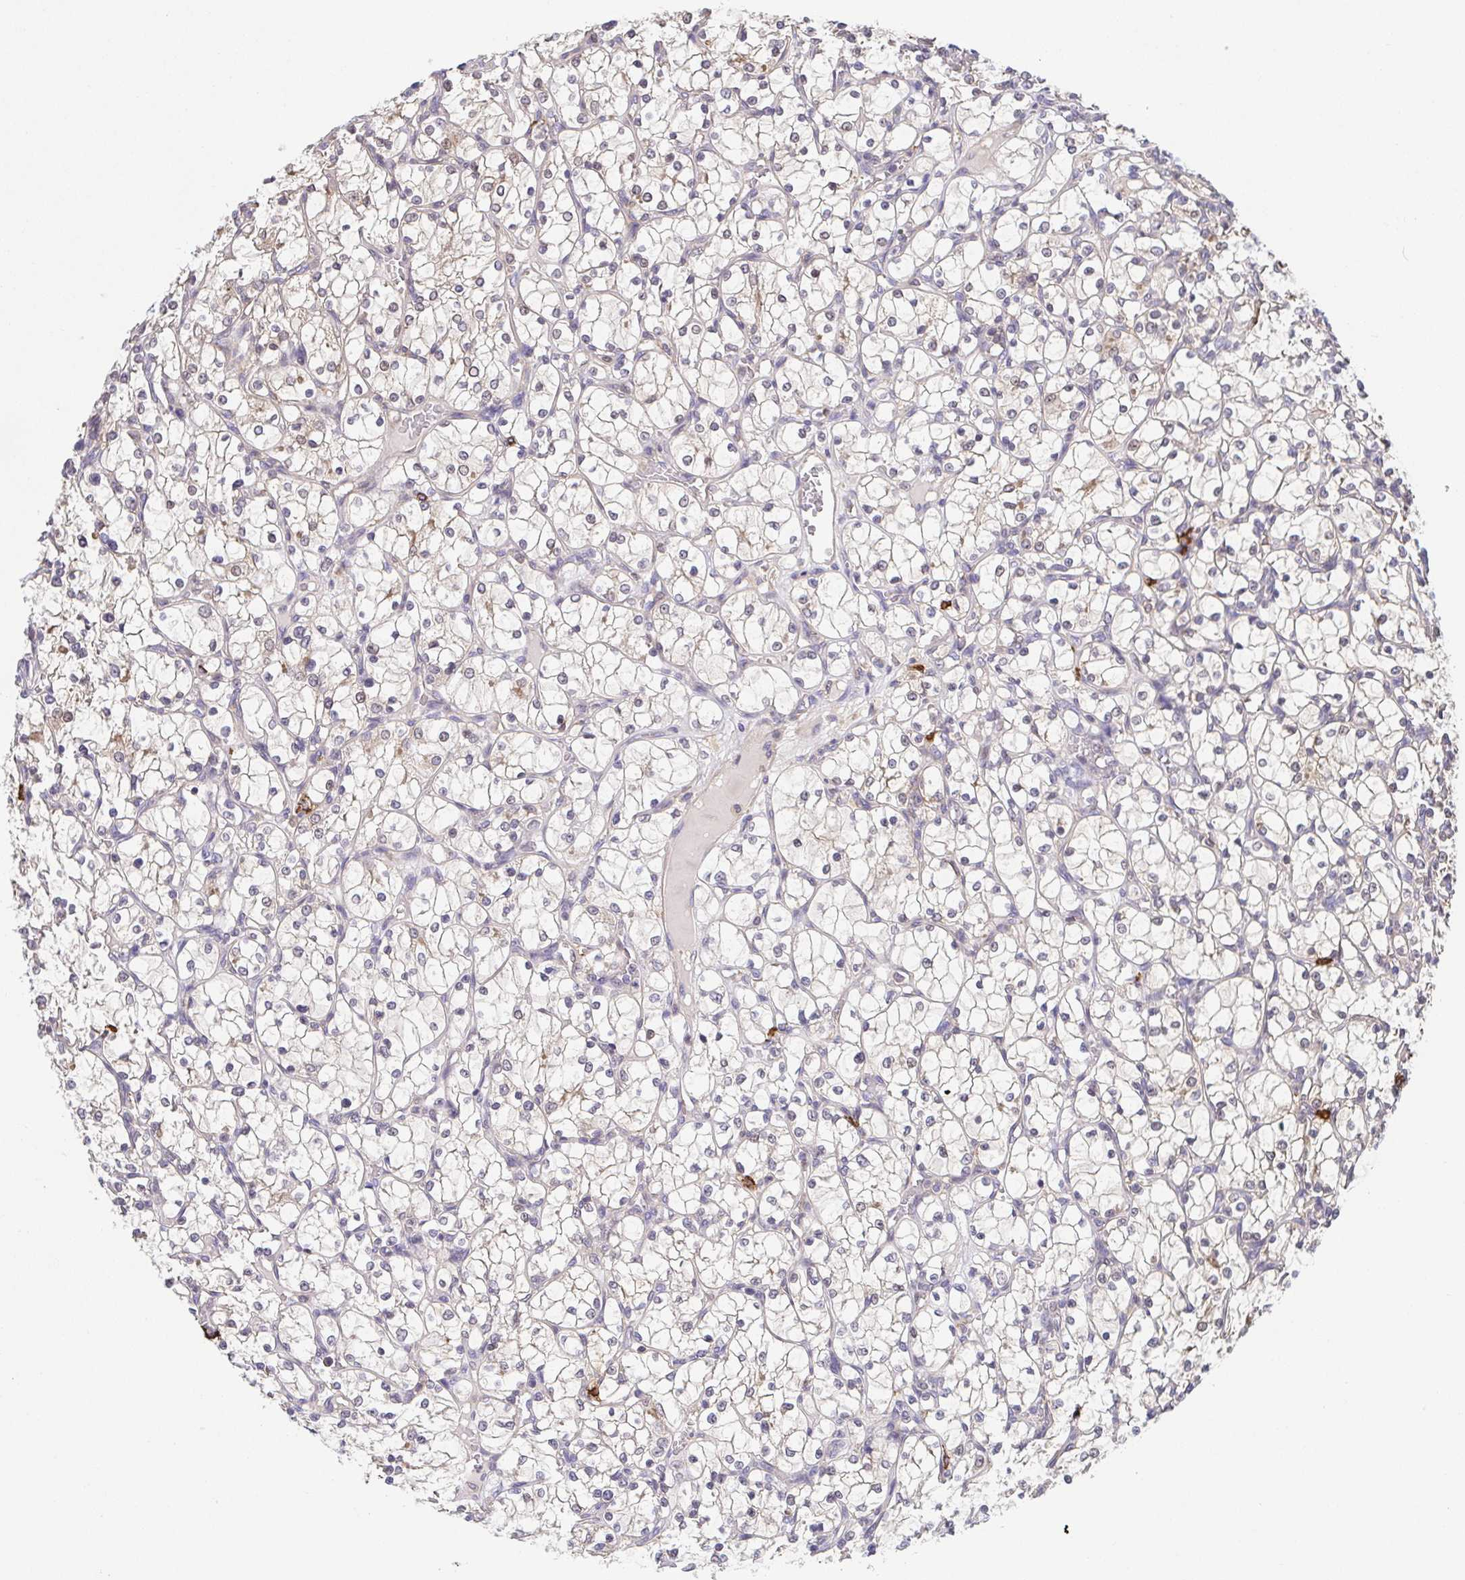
{"staining": {"intensity": "negative", "quantity": "none", "location": "none"}, "tissue": "renal cancer", "cell_type": "Tumor cells", "image_type": "cancer", "snomed": [{"axis": "morphology", "description": "Adenocarcinoma, NOS"}, {"axis": "topography", "description": "Kidney"}], "caption": "A high-resolution micrograph shows IHC staining of renal adenocarcinoma, which exhibits no significant staining in tumor cells.", "gene": "PREPL", "patient": {"sex": "female", "age": 69}}